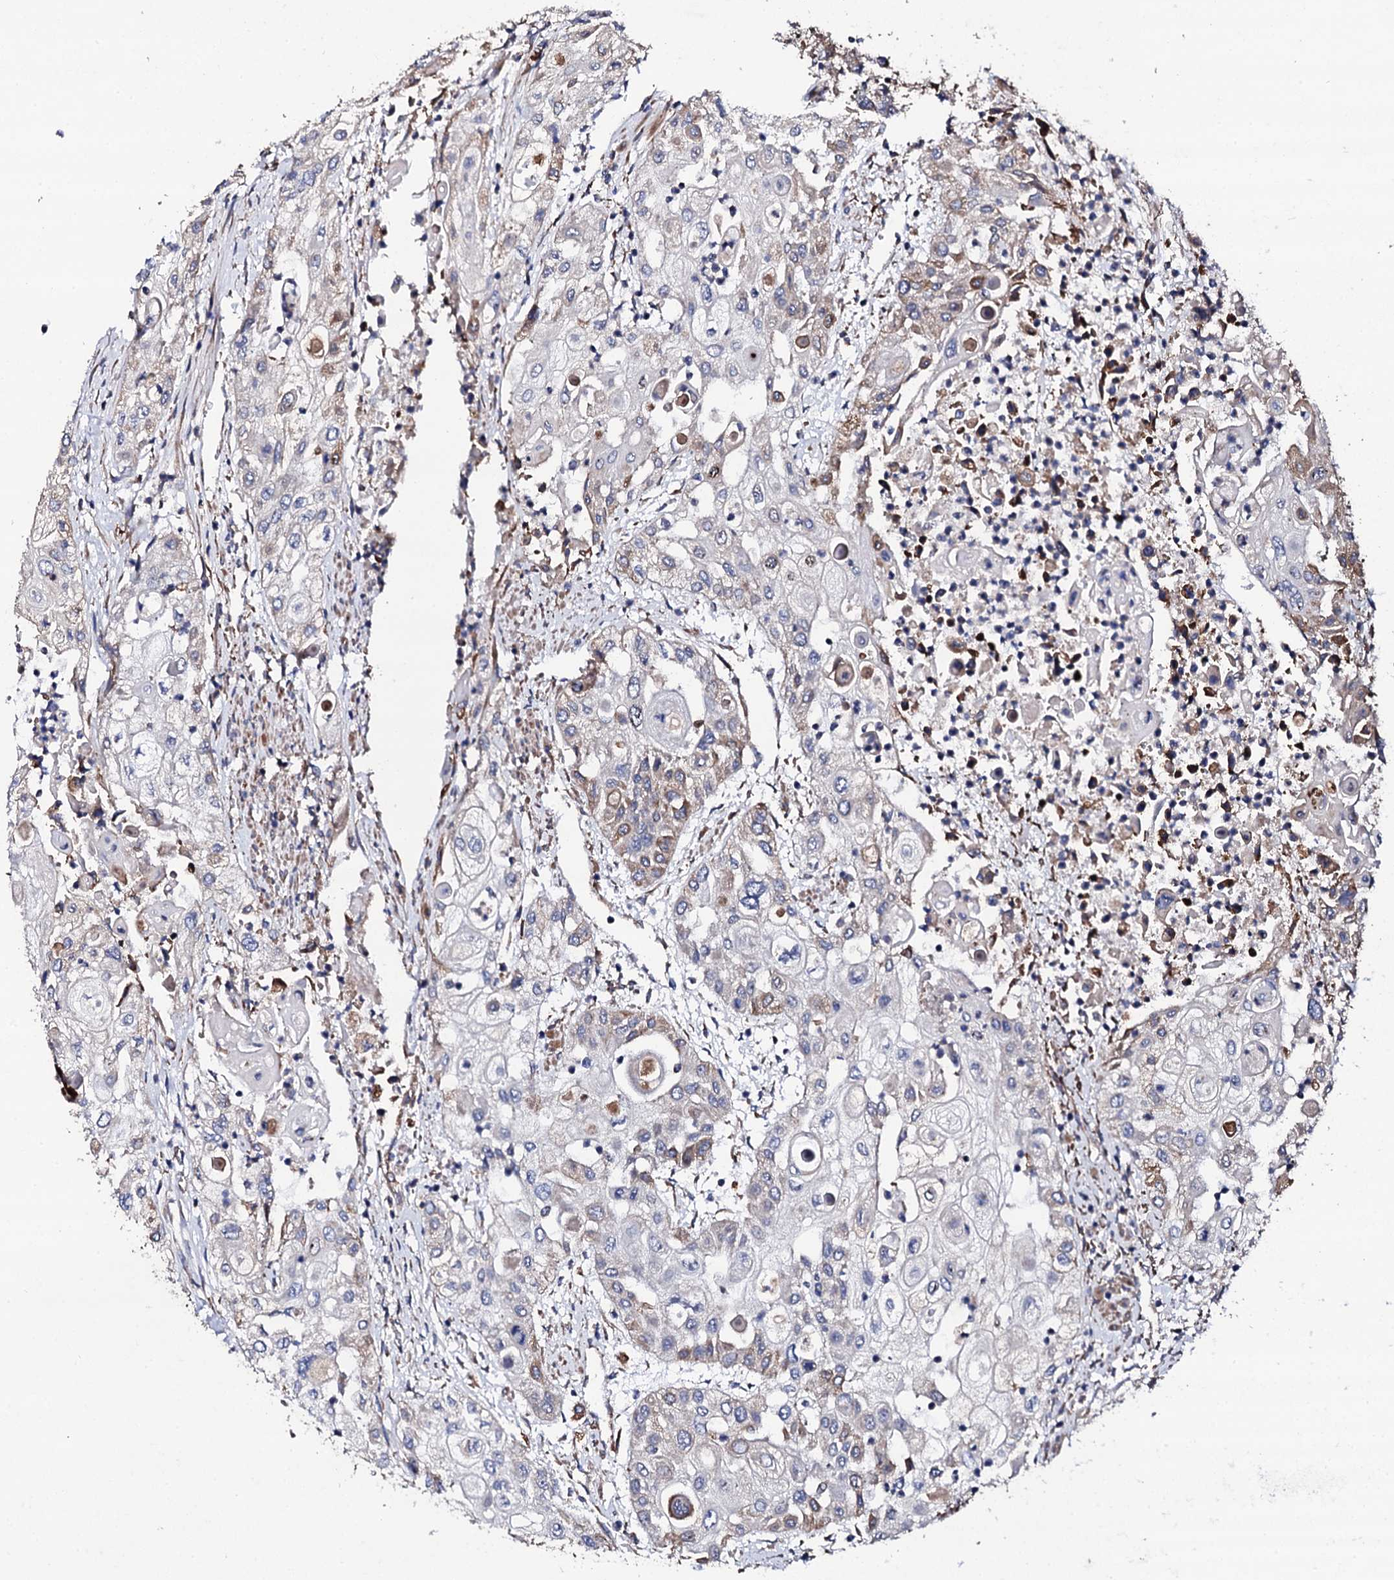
{"staining": {"intensity": "weak", "quantity": "<25%", "location": "cytoplasmic/membranous"}, "tissue": "urothelial cancer", "cell_type": "Tumor cells", "image_type": "cancer", "snomed": [{"axis": "morphology", "description": "Urothelial carcinoma, High grade"}, {"axis": "topography", "description": "Urinary bladder"}], "caption": "Immunohistochemical staining of urothelial carcinoma (high-grade) exhibits no significant positivity in tumor cells.", "gene": "LIPT2", "patient": {"sex": "female", "age": 79}}